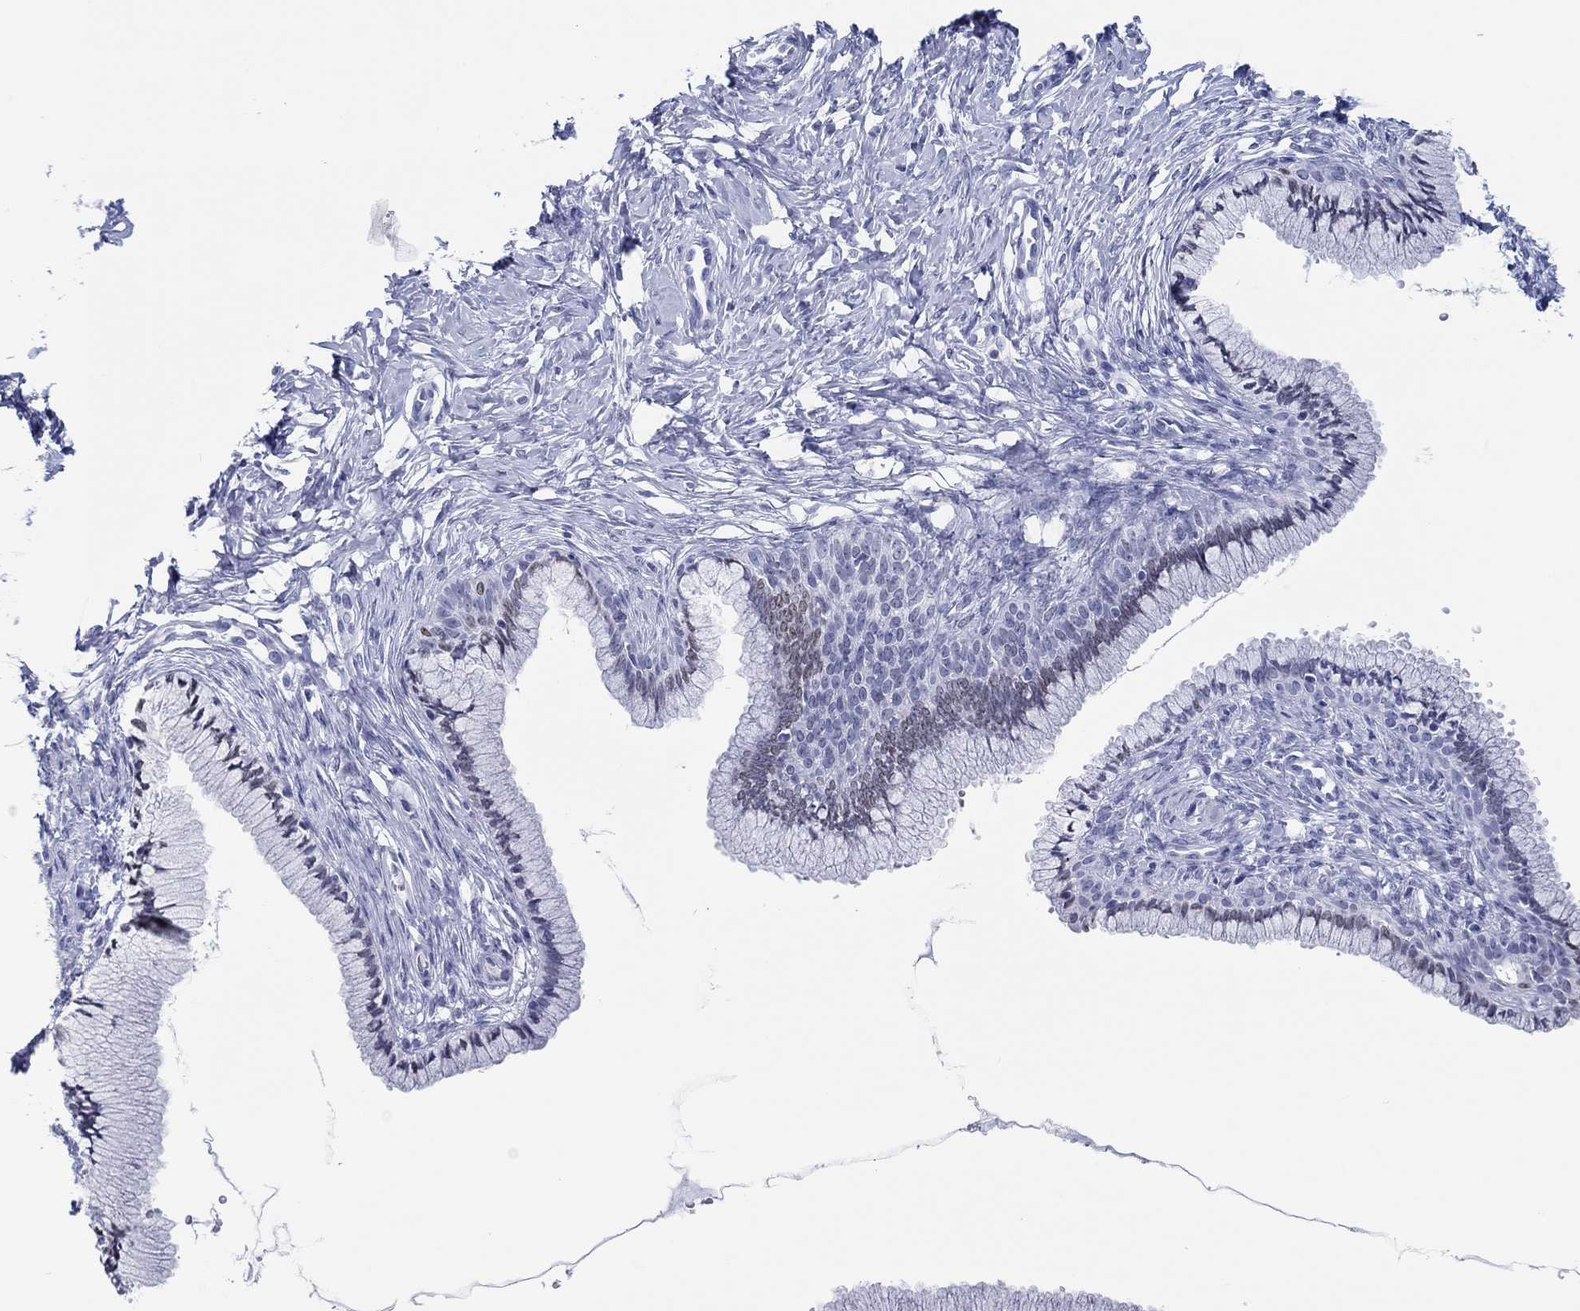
{"staining": {"intensity": "negative", "quantity": "none", "location": "none"}, "tissue": "cervix", "cell_type": "Glandular cells", "image_type": "normal", "snomed": [{"axis": "morphology", "description": "Normal tissue, NOS"}, {"axis": "topography", "description": "Cervix"}], "caption": "This photomicrograph is of unremarkable cervix stained with immunohistochemistry to label a protein in brown with the nuclei are counter-stained blue. There is no expression in glandular cells.", "gene": "H1", "patient": {"sex": "female", "age": 37}}